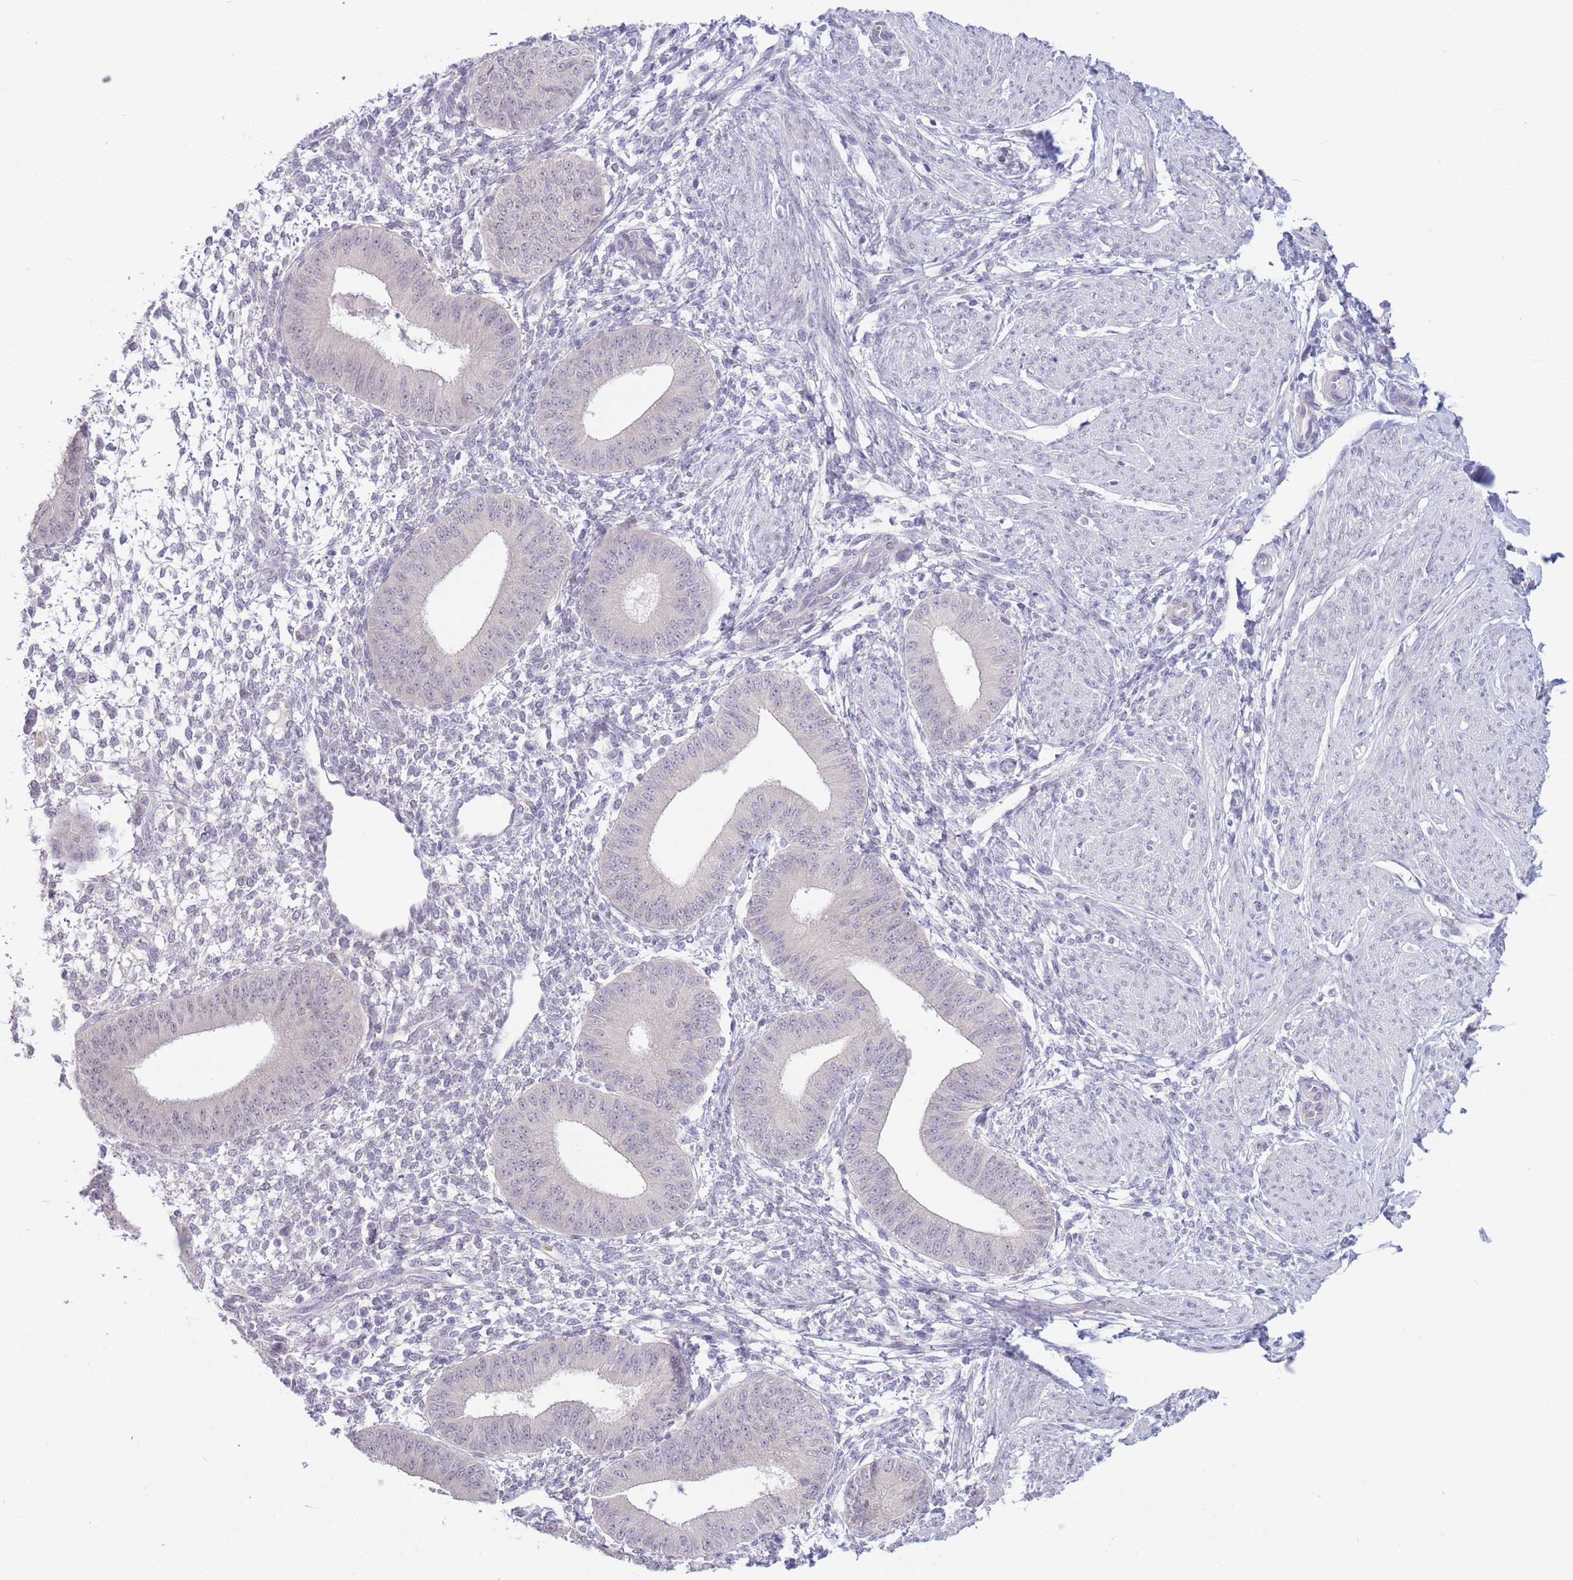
{"staining": {"intensity": "negative", "quantity": "none", "location": "none"}, "tissue": "endometrium", "cell_type": "Cells in endometrial stroma", "image_type": "normal", "snomed": [{"axis": "morphology", "description": "Normal tissue, NOS"}, {"axis": "topography", "description": "Endometrium"}], "caption": "DAB (3,3'-diaminobenzidine) immunohistochemical staining of benign endometrium displays no significant staining in cells in endometrial stroma. Brightfield microscopy of IHC stained with DAB (brown) and hematoxylin (blue), captured at high magnification.", "gene": "FBXO46", "patient": {"sex": "female", "age": 49}}